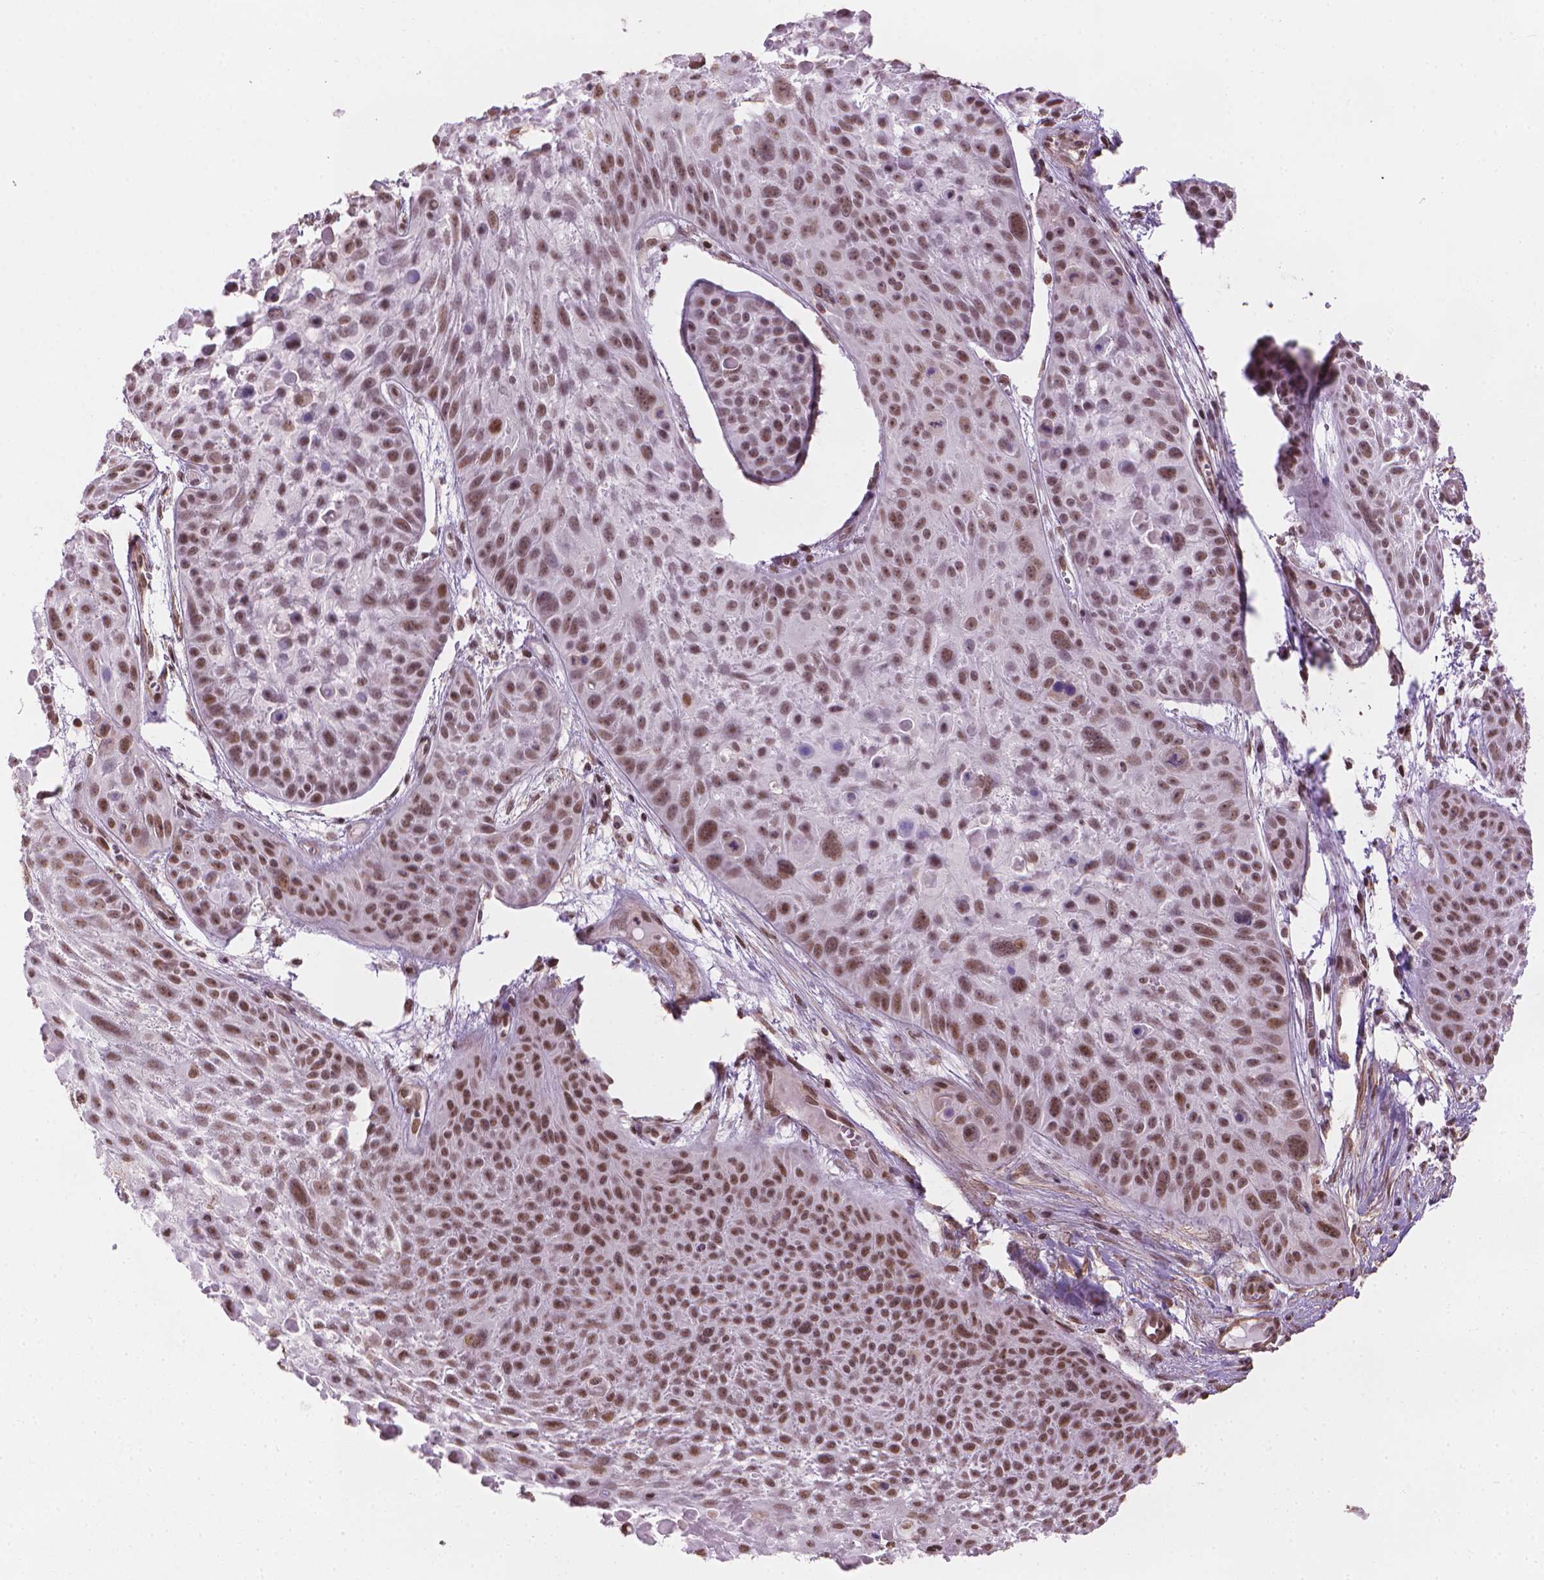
{"staining": {"intensity": "moderate", "quantity": ">75%", "location": "nuclear"}, "tissue": "skin cancer", "cell_type": "Tumor cells", "image_type": "cancer", "snomed": [{"axis": "morphology", "description": "Squamous cell carcinoma, NOS"}, {"axis": "topography", "description": "Skin"}, {"axis": "topography", "description": "Anal"}], "caption": "IHC image of skin cancer (squamous cell carcinoma) stained for a protein (brown), which displays medium levels of moderate nuclear expression in about >75% of tumor cells.", "gene": "HOXD4", "patient": {"sex": "female", "age": 75}}